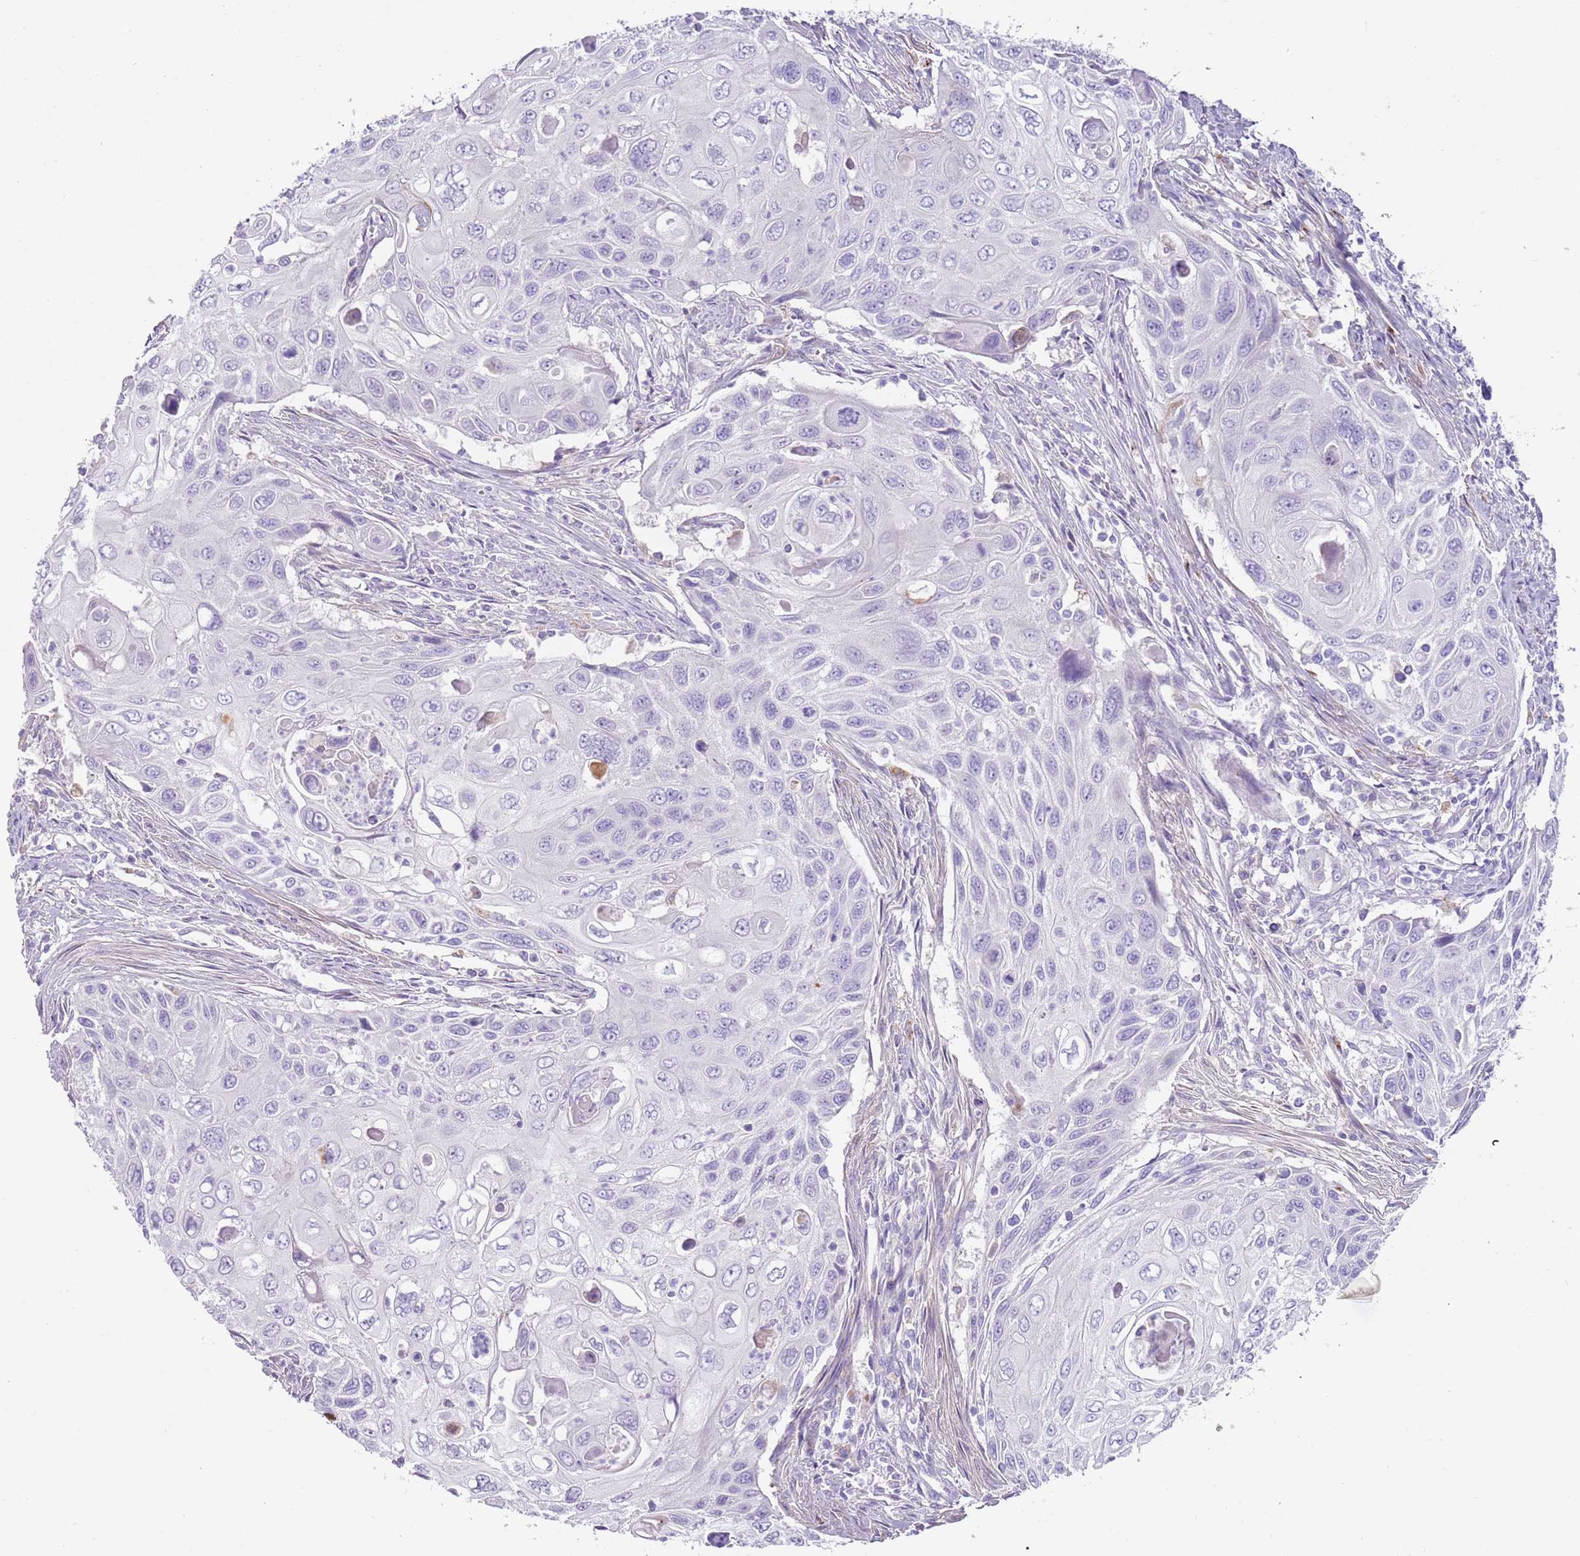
{"staining": {"intensity": "negative", "quantity": "none", "location": "none"}, "tissue": "cervical cancer", "cell_type": "Tumor cells", "image_type": "cancer", "snomed": [{"axis": "morphology", "description": "Squamous cell carcinoma, NOS"}, {"axis": "topography", "description": "Cervix"}], "caption": "A histopathology image of human cervical cancer is negative for staining in tumor cells.", "gene": "LRRN3", "patient": {"sex": "female", "age": 70}}